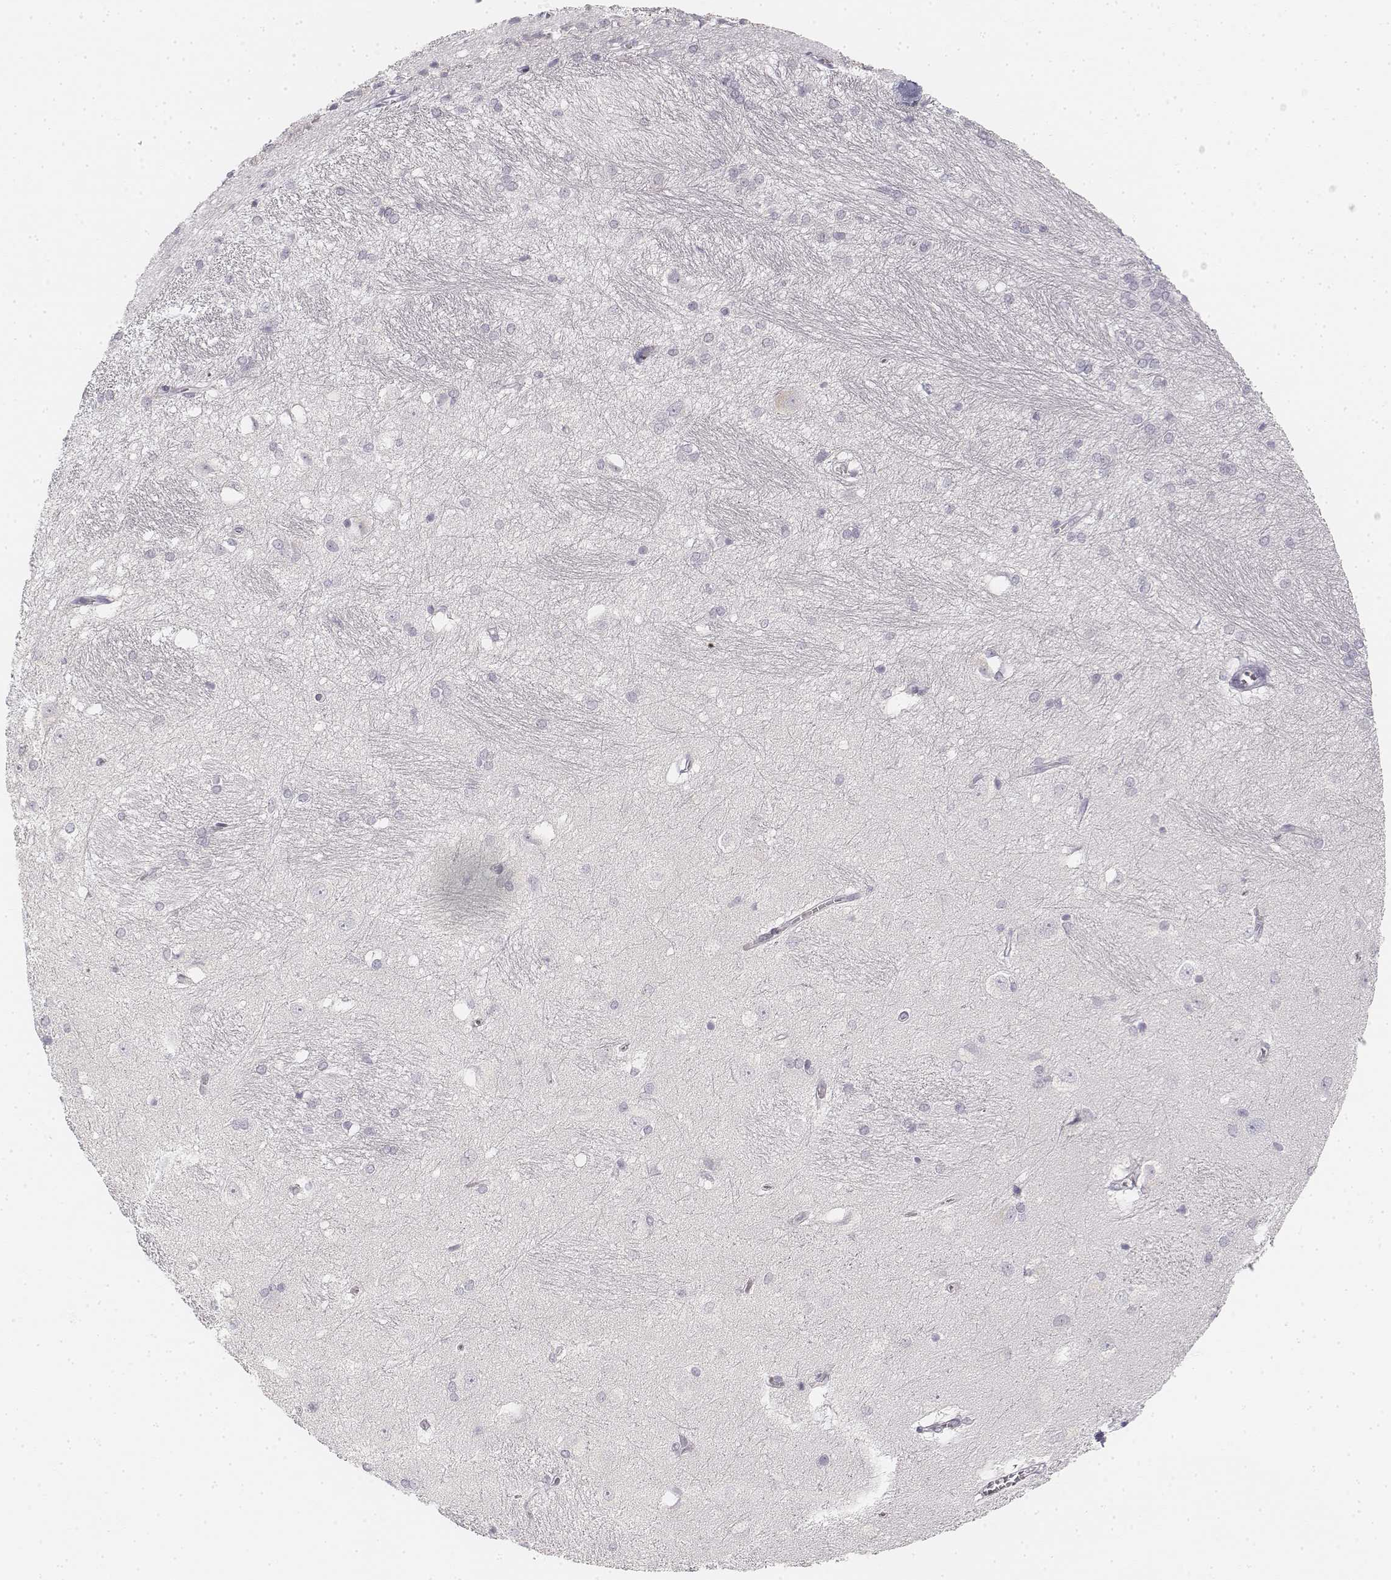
{"staining": {"intensity": "negative", "quantity": "none", "location": "none"}, "tissue": "hippocampus", "cell_type": "Glial cells", "image_type": "normal", "snomed": [{"axis": "morphology", "description": "Normal tissue, NOS"}, {"axis": "topography", "description": "Cerebral cortex"}, {"axis": "topography", "description": "Hippocampus"}], "caption": "The histopathology image reveals no significant expression in glial cells of hippocampus.", "gene": "DSG4", "patient": {"sex": "female", "age": 19}}